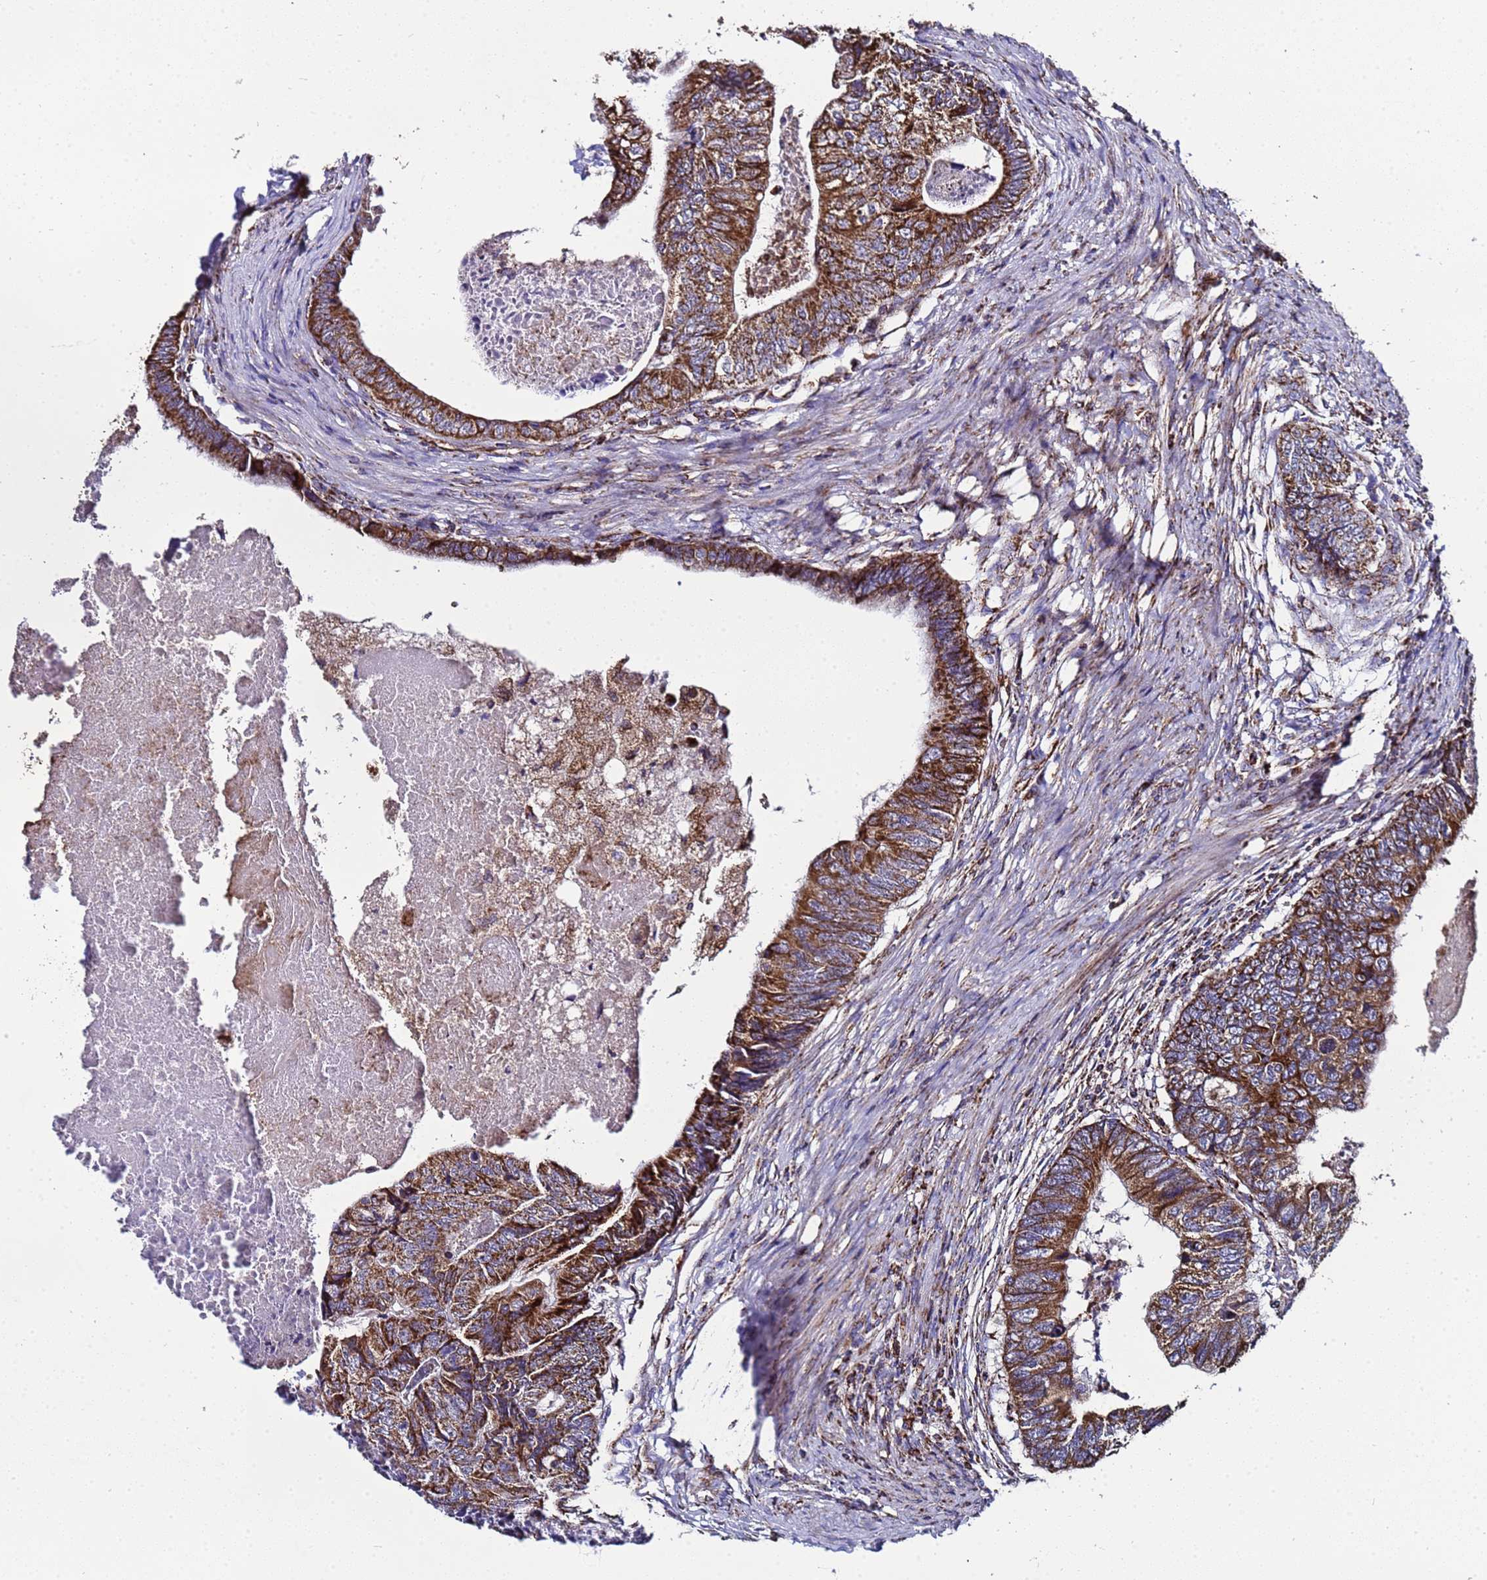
{"staining": {"intensity": "strong", "quantity": ">75%", "location": "cytoplasmic/membranous"}, "tissue": "colorectal cancer", "cell_type": "Tumor cells", "image_type": "cancer", "snomed": [{"axis": "morphology", "description": "Adenocarcinoma, NOS"}, {"axis": "topography", "description": "Colon"}], "caption": "This is a micrograph of IHC staining of colorectal cancer (adenocarcinoma), which shows strong staining in the cytoplasmic/membranous of tumor cells.", "gene": "MRPS12", "patient": {"sex": "female", "age": 67}}